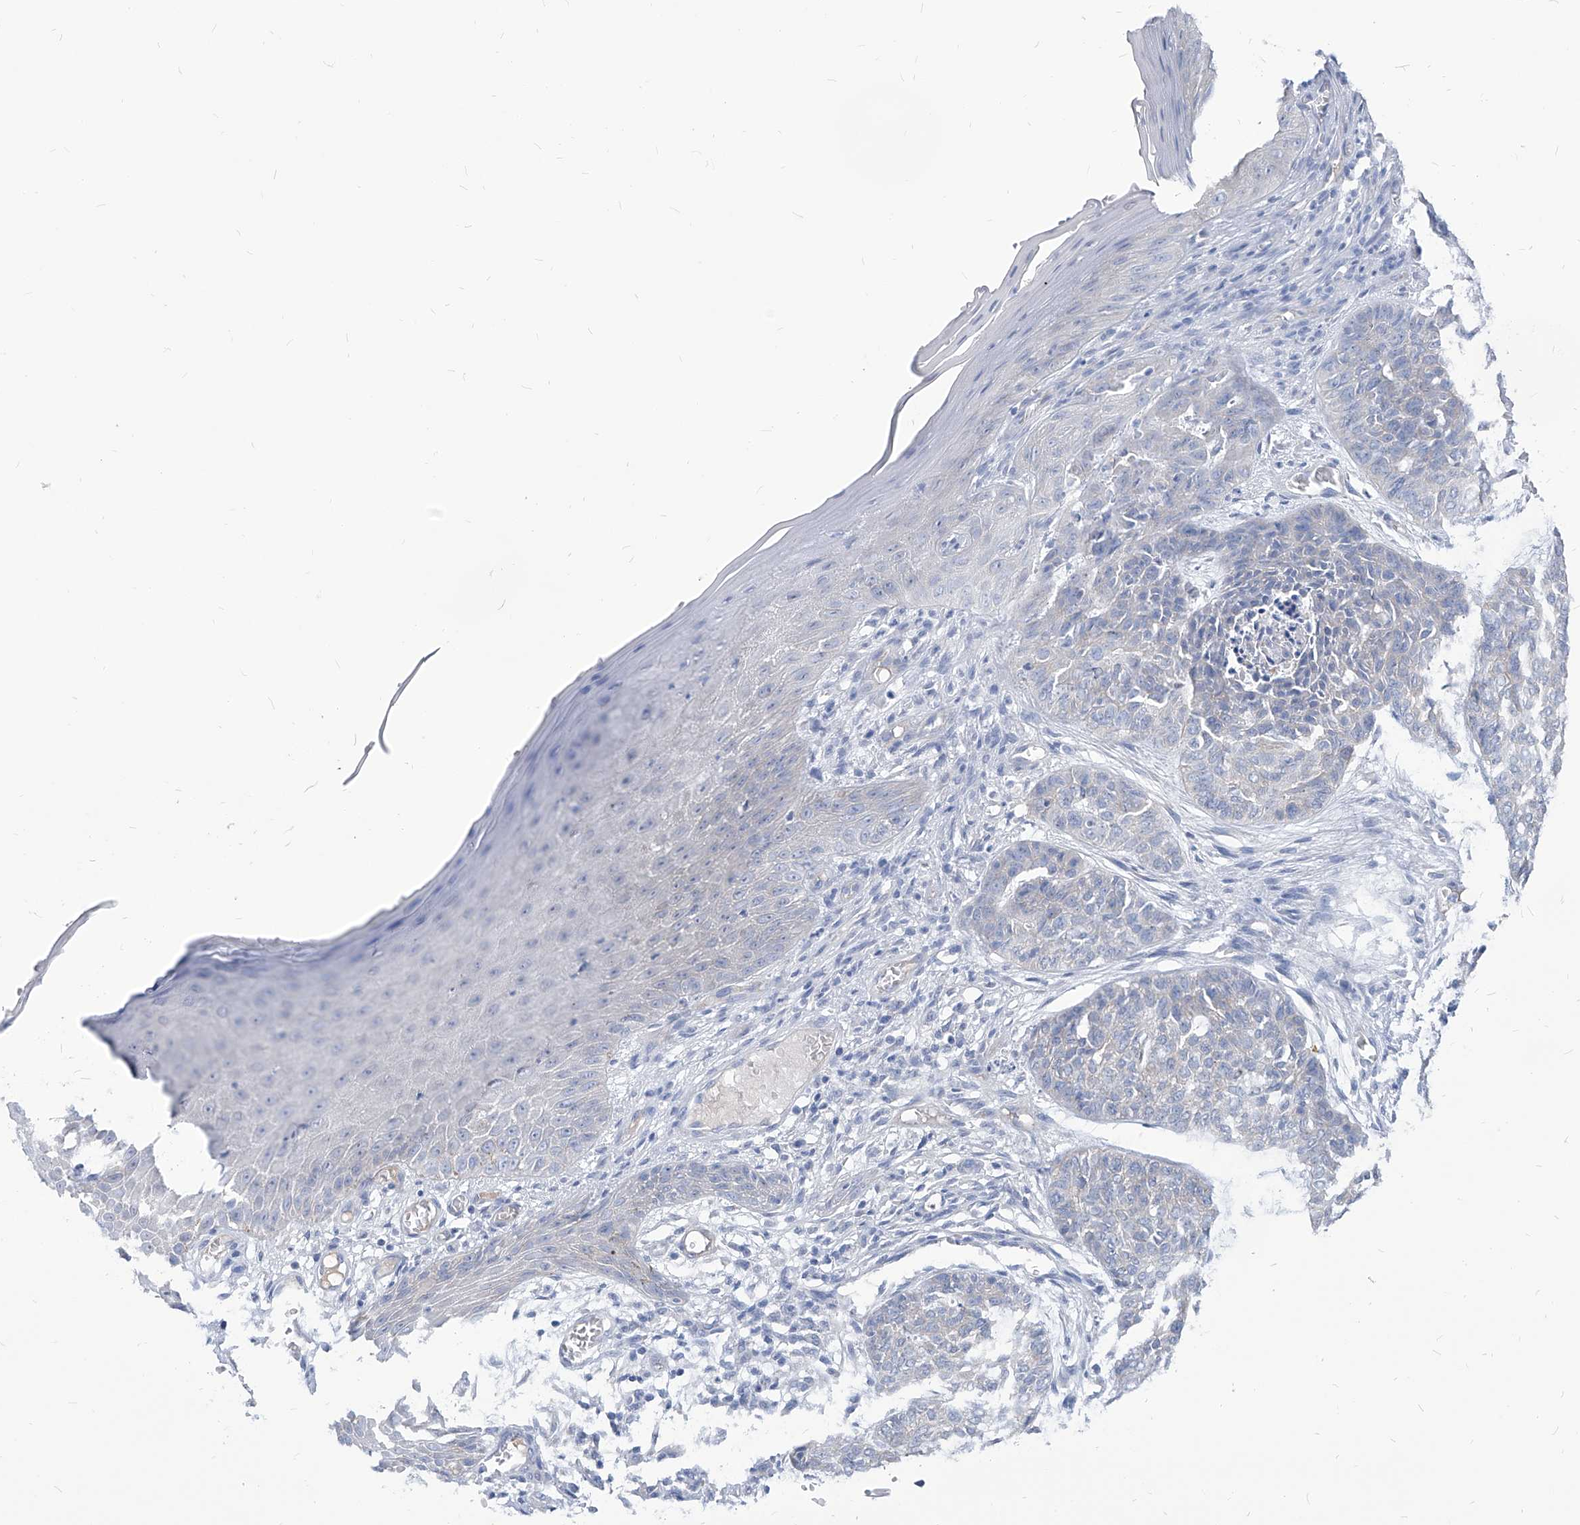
{"staining": {"intensity": "negative", "quantity": "none", "location": "none"}, "tissue": "skin cancer", "cell_type": "Tumor cells", "image_type": "cancer", "snomed": [{"axis": "morphology", "description": "Basal cell carcinoma"}, {"axis": "topography", "description": "Skin"}], "caption": "The immunohistochemistry (IHC) histopathology image has no significant staining in tumor cells of basal cell carcinoma (skin) tissue.", "gene": "AKAP10", "patient": {"sex": "female", "age": 64}}